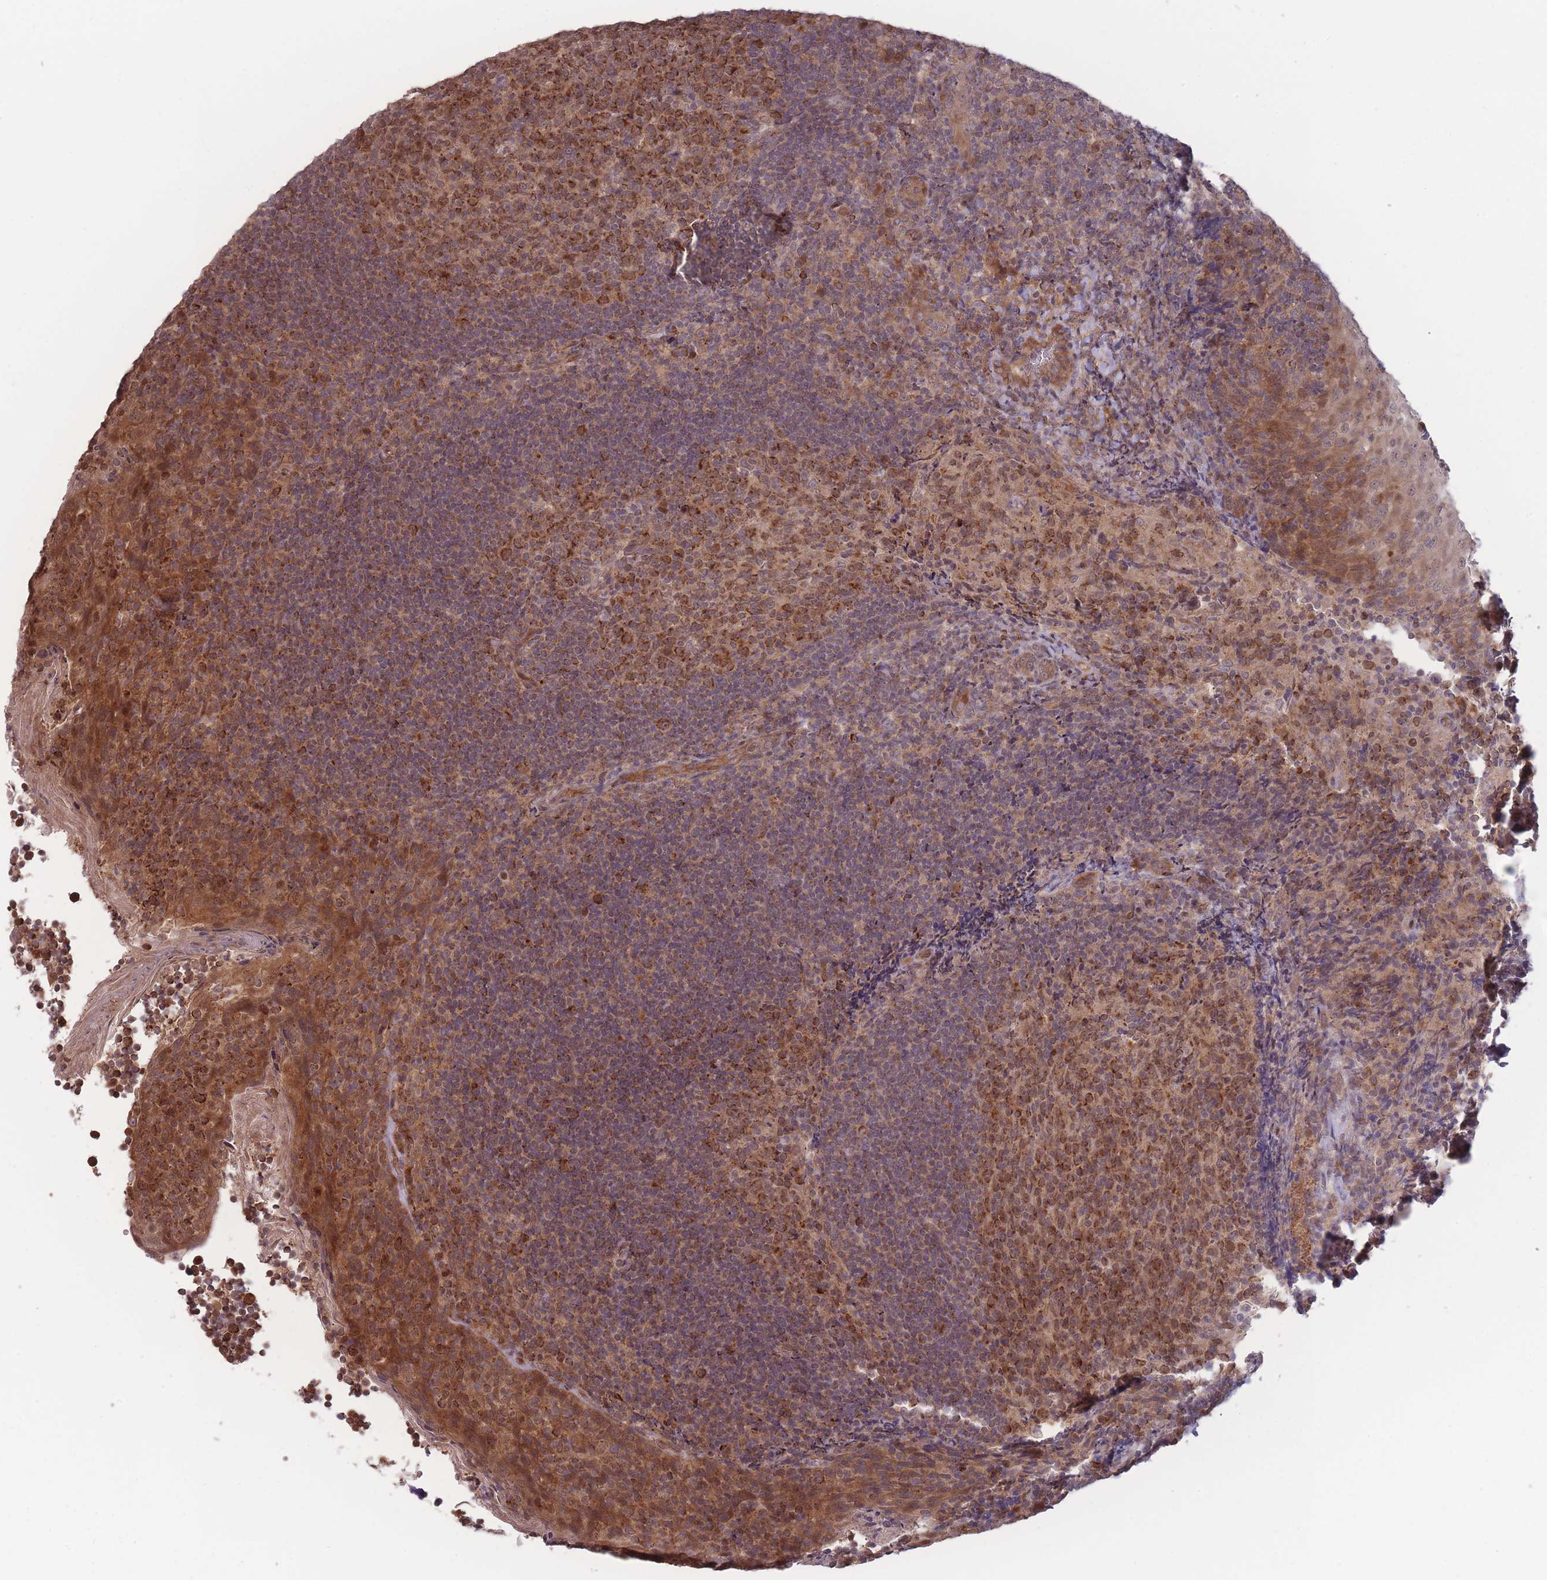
{"staining": {"intensity": "strong", "quantity": ">75%", "location": "cytoplasmic/membranous"}, "tissue": "tonsil", "cell_type": "Germinal center cells", "image_type": "normal", "snomed": [{"axis": "morphology", "description": "Normal tissue, NOS"}, {"axis": "topography", "description": "Tonsil"}], "caption": "Germinal center cells reveal high levels of strong cytoplasmic/membranous expression in approximately >75% of cells in unremarkable tonsil. The protein of interest is stained brown, and the nuclei are stained in blue (DAB IHC with brightfield microscopy, high magnification).", "gene": "RPS18", "patient": {"sex": "female", "age": 10}}